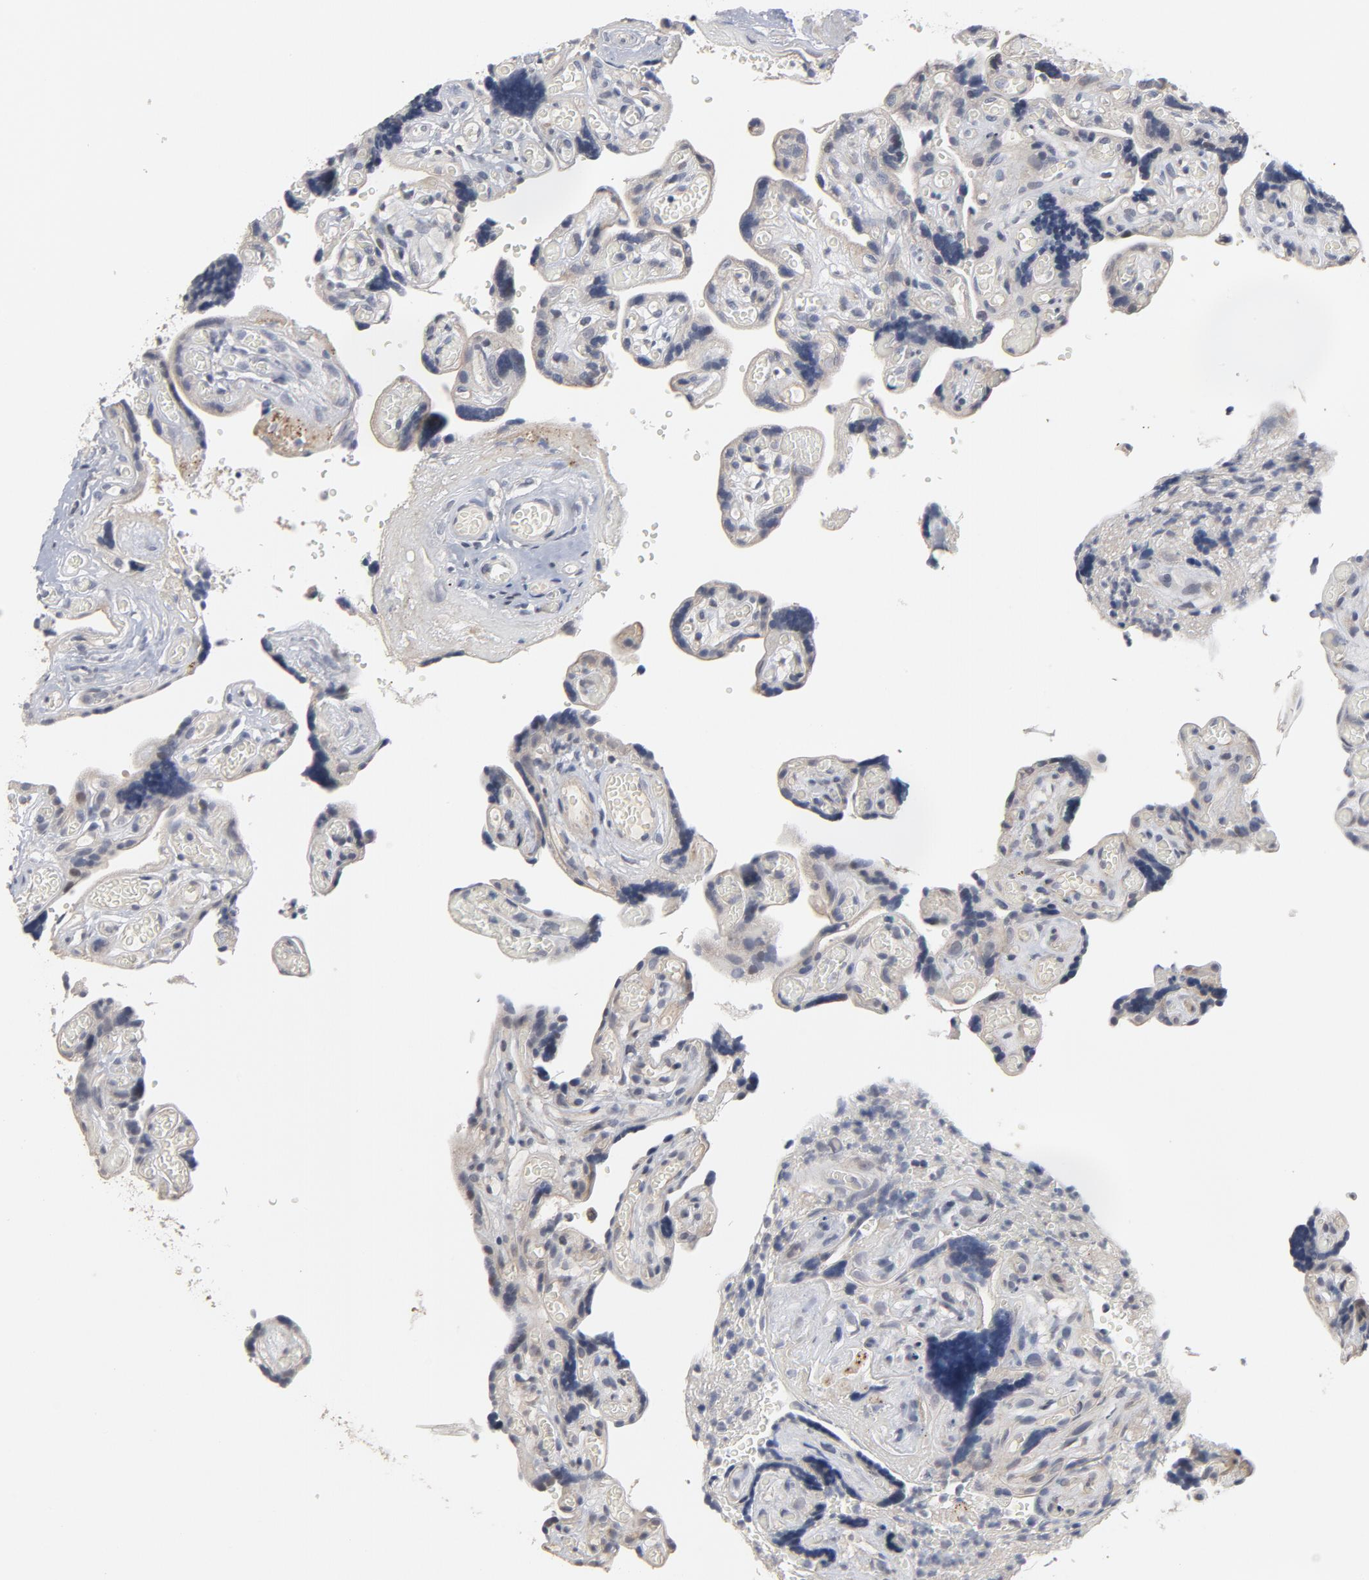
{"staining": {"intensity": "moderate", "quantity": "<25%", "location": "cytoplasmic/membranous"}, "tissue": "placenta", "cell_type": "Decidual cells", "image_type": "normal", "snomed": [{"axis": "morphology", "description": "Normal tissue, NOS"}, {"axis": "topography", "description": "Placenta"}], "caption": "Protein staining displays moderate cytoplasmic/membranous staining in about <25% of decidual cells in unremarkable placenta.", "gene": "PPP1R1B", "patient": {"sex": "female", "age": 30}}